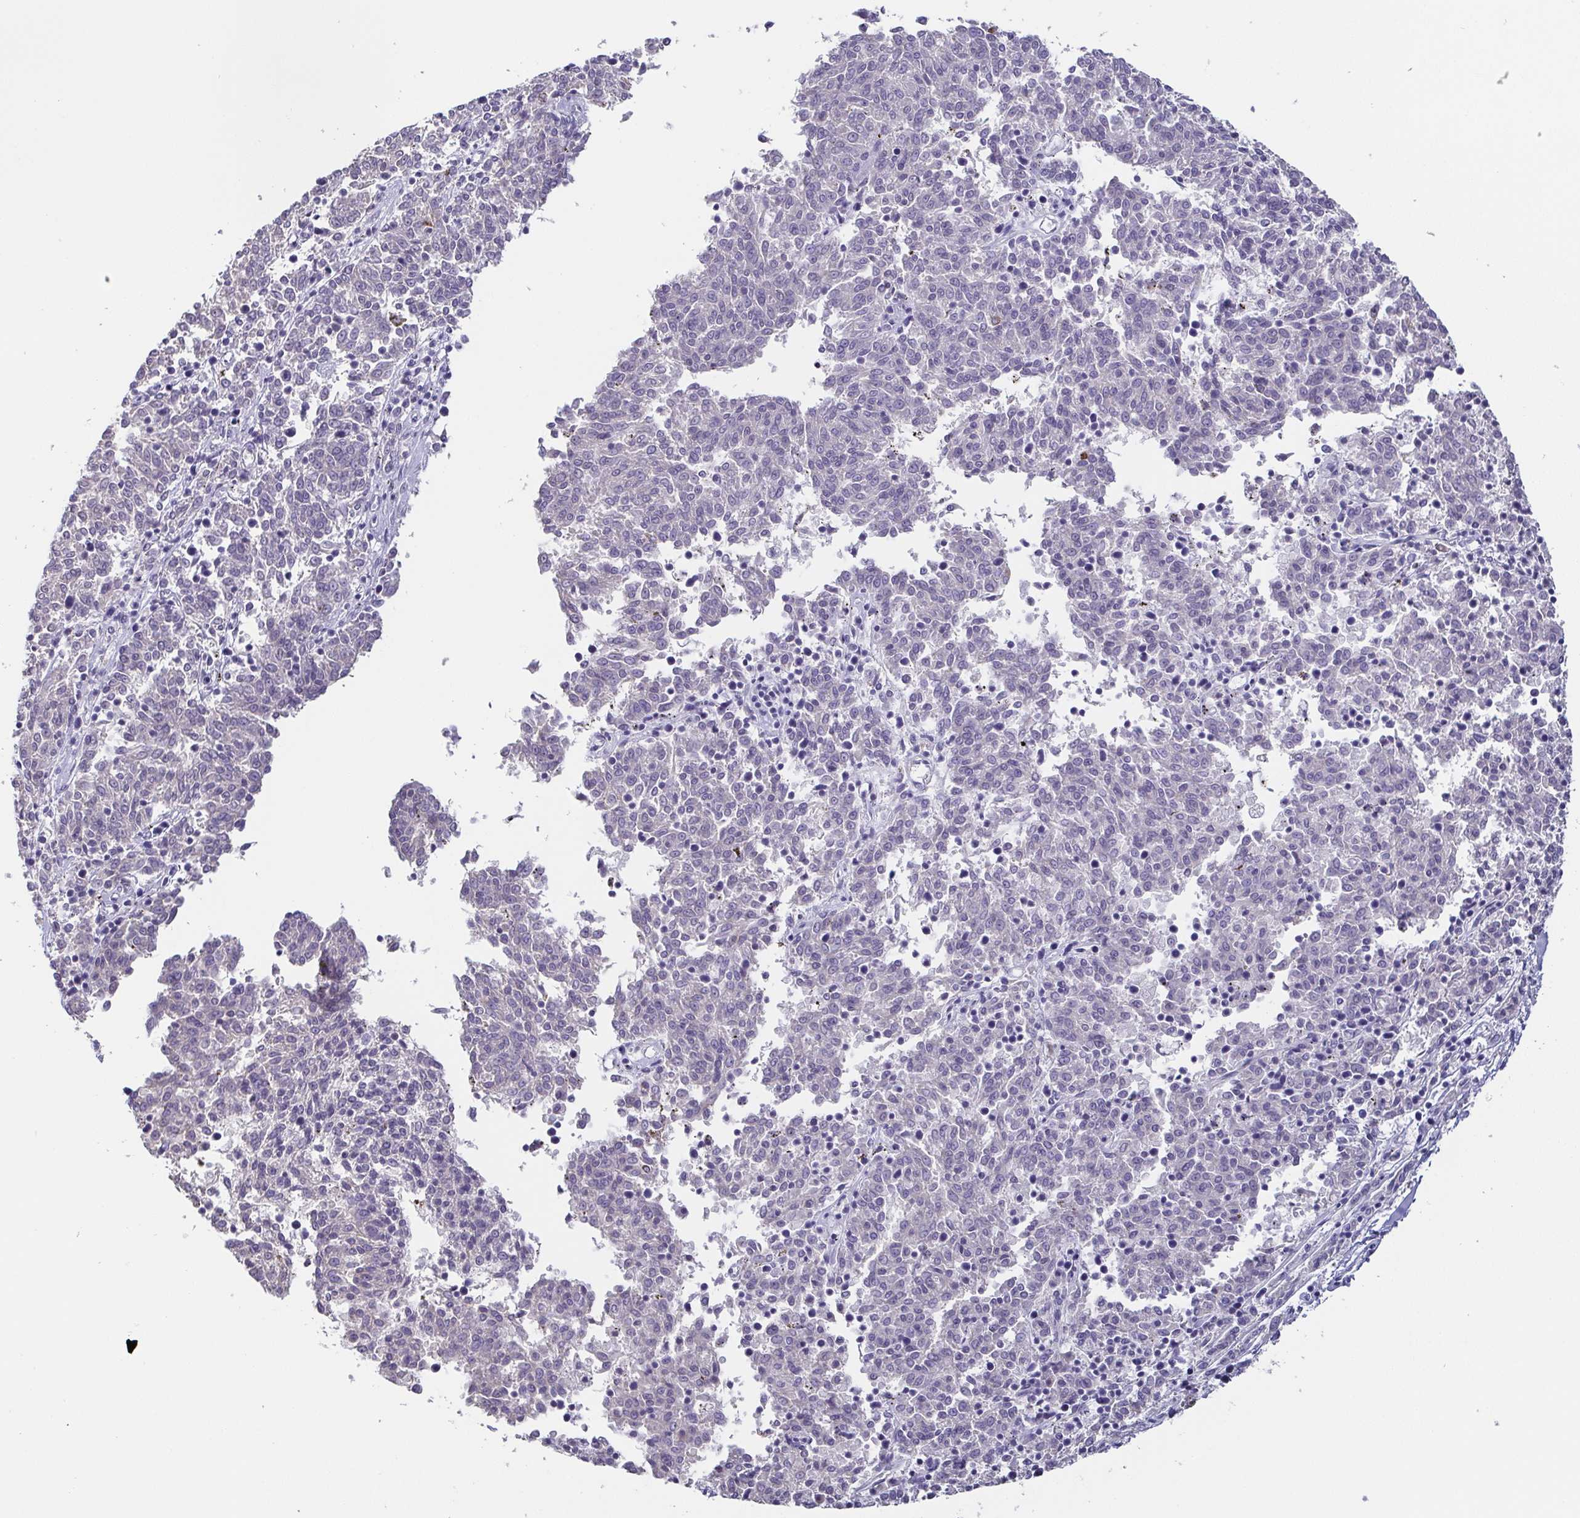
{"staining": {"intensity": "negative", "quantity": "none", "location": "none"}, "tissue": "melanoma", "cell_type": "Tumor cells", "image_type": "cancer", "snomed": [{"axis": "morphology", "description": "Malignant melanoma, NOS"}, {"axis": "topography", "description": "Skin"}], "caption": "Tumor cells show no significant protein positivity in melanoma. (Brightfield microscopy of DAB (3,3'-diaminobenzidine) immunohistochemistry at high magnification).", "gene": "NEFH", "patient": {"sex": "female", "age": 72}}